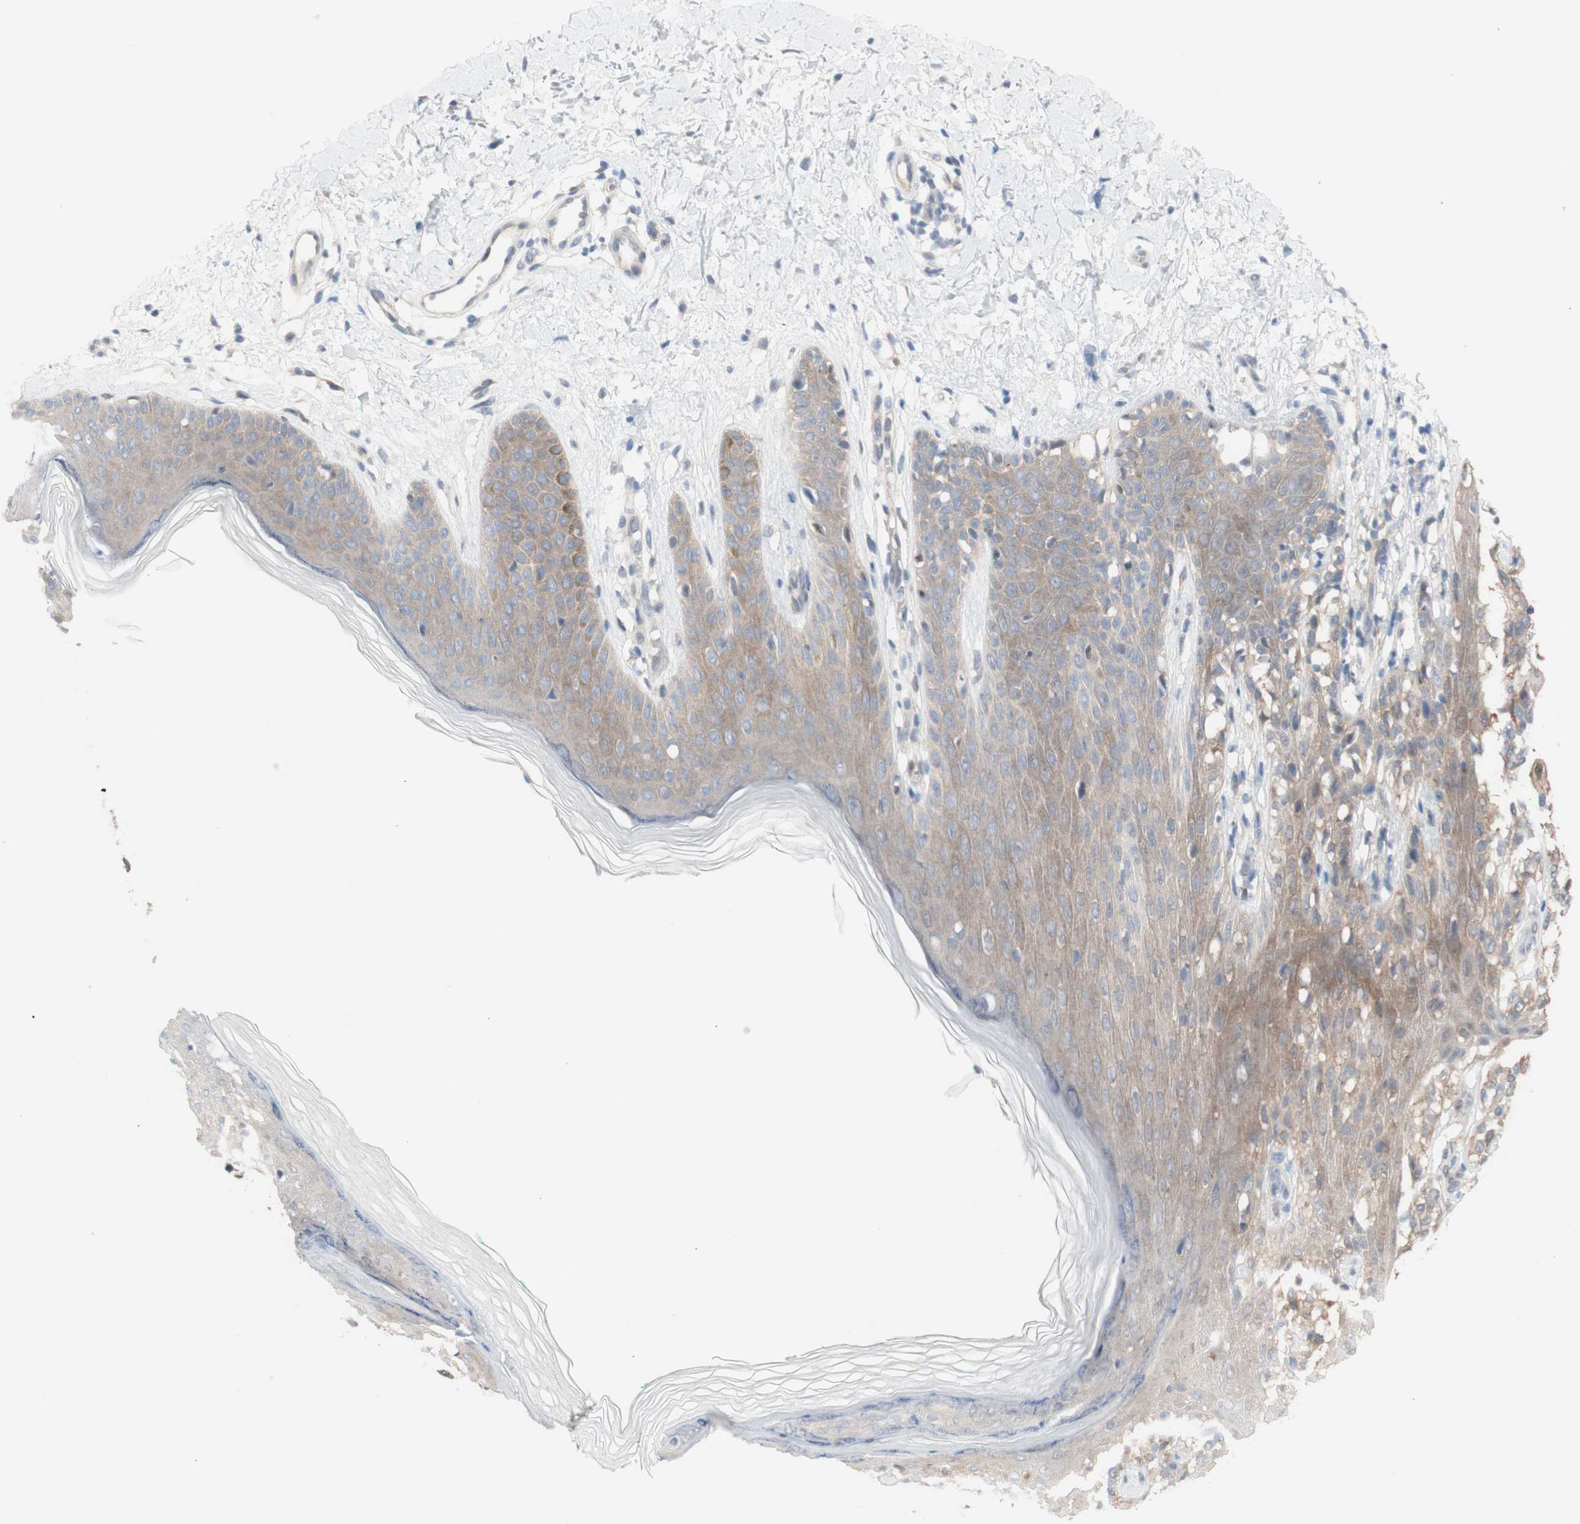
{"staining": {"intensity": "moderate", "quantity": "25%-75%", "location": "cytoplasmic/membranous,nuclear"}, "tissue": "melanoma", "cell_type": "Tumor cells", "image_type": "cancer", "snomed": [{"axis": "morphology", "description": "Malignant melanoma, NOS"}, {"axis": "topography", "description": "Skin"}], "caption": "Moderate cytoplasmic/membranous and nuclear staining for a protein is seen in about 25%-75% of tumor cells of melanoma using immunohistochemistry.", "gene": "PRMT5", "patient": {"sex": "female", "age": 46}}